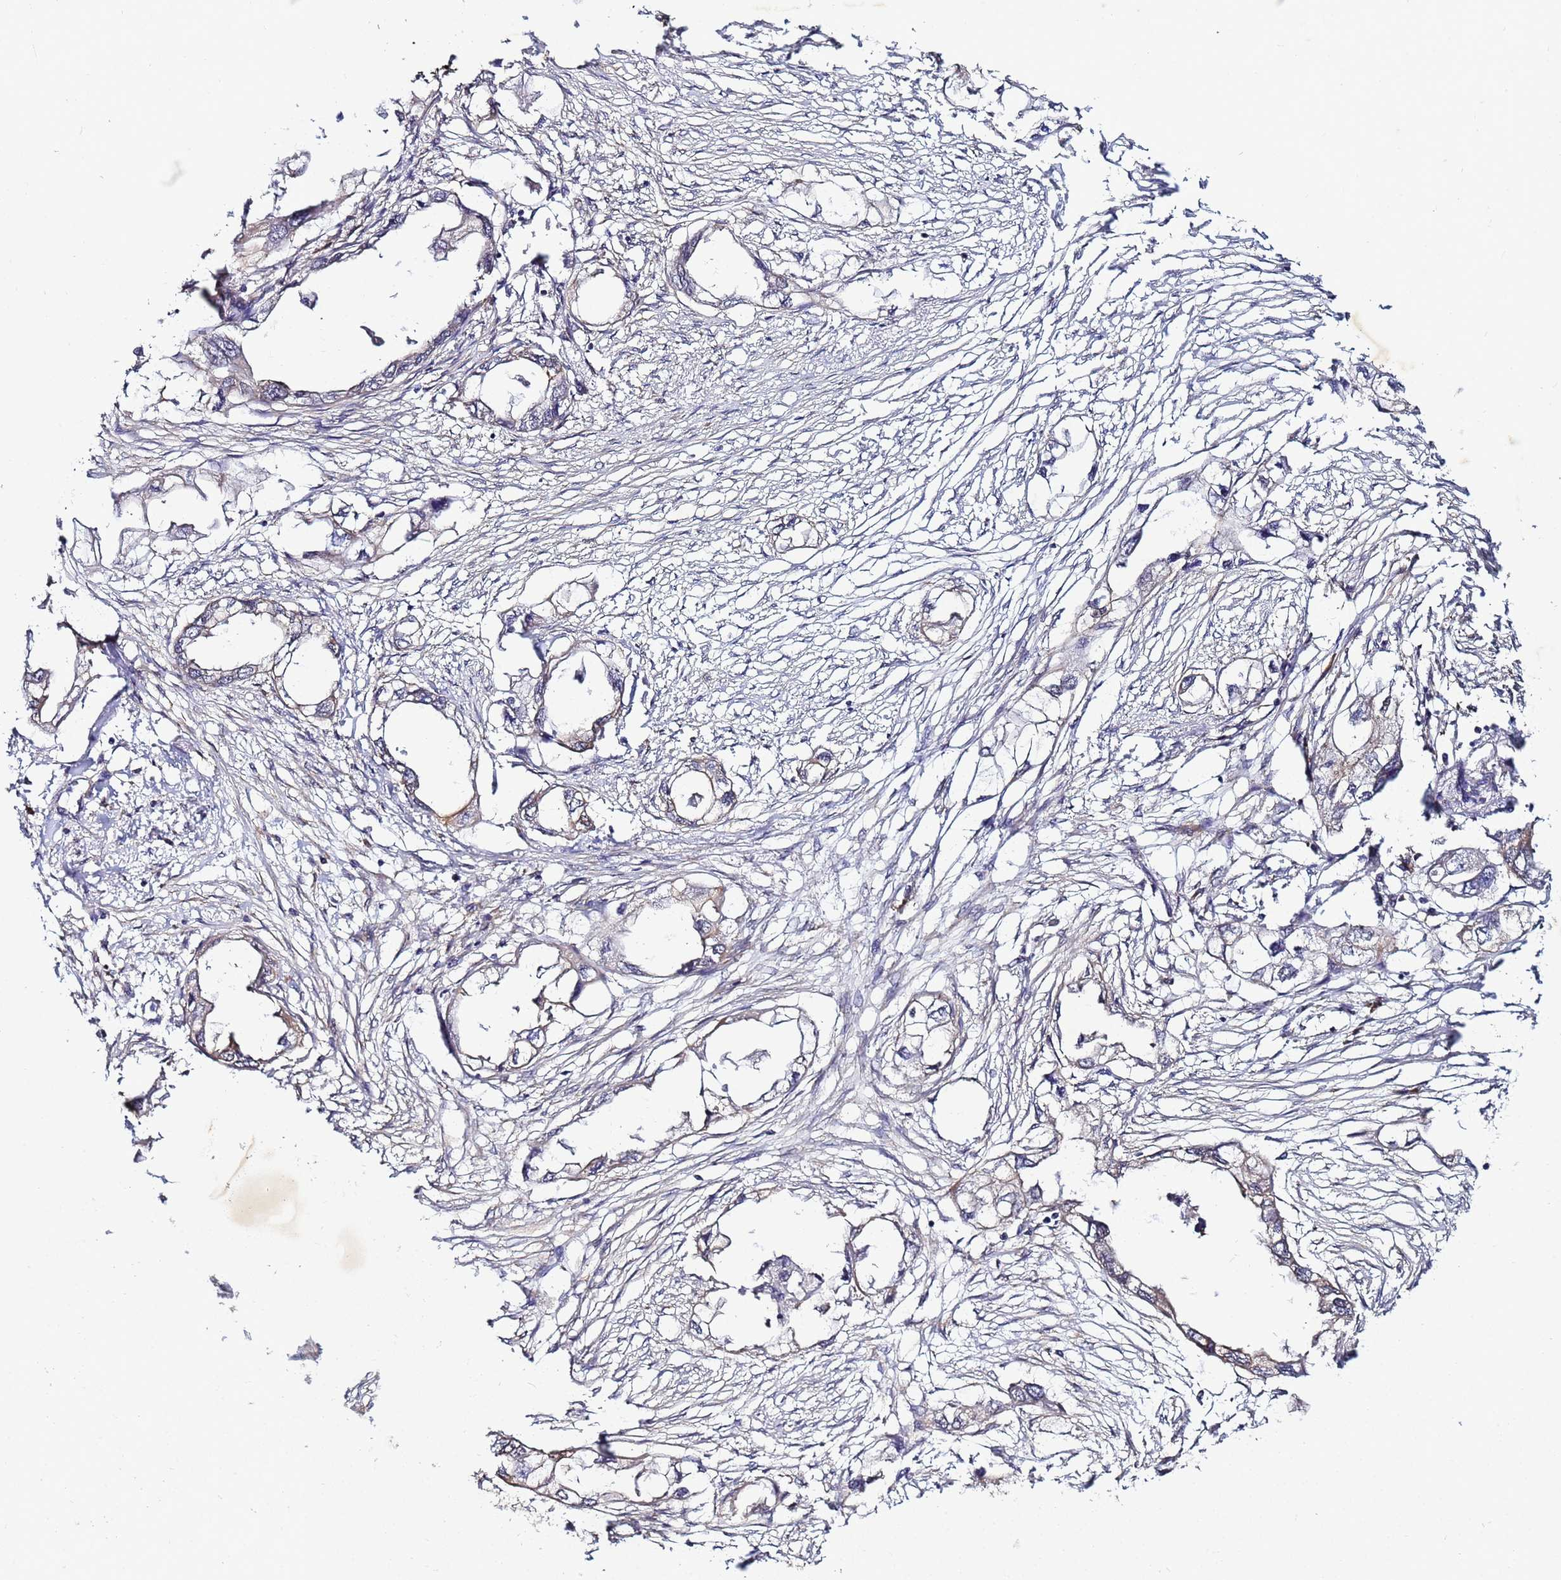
{"staining": {"intensity": "negative", "quantity": "none", "location": "none"}, "tissue": "endometrial cancer", "cell_type": "Tumor cells", "image_type": "cancer", "snomed": [{"axis": "morphology", "description": "Adenocarcinoma, NOS"}, {"axis": "morphology", "description": "Adenocarcinoma, metastatic, NOS"}, {"axis": "topography", "description": "Adipose tissue"}, {"axis": "topography", "description": "Endometrium"}], "caption": "IHC of endometrial metastatic adenocarcinoma shows no expression in tumor cells.", "gene": "NAXE", "patient": {"sex": "female", "age": 67}}